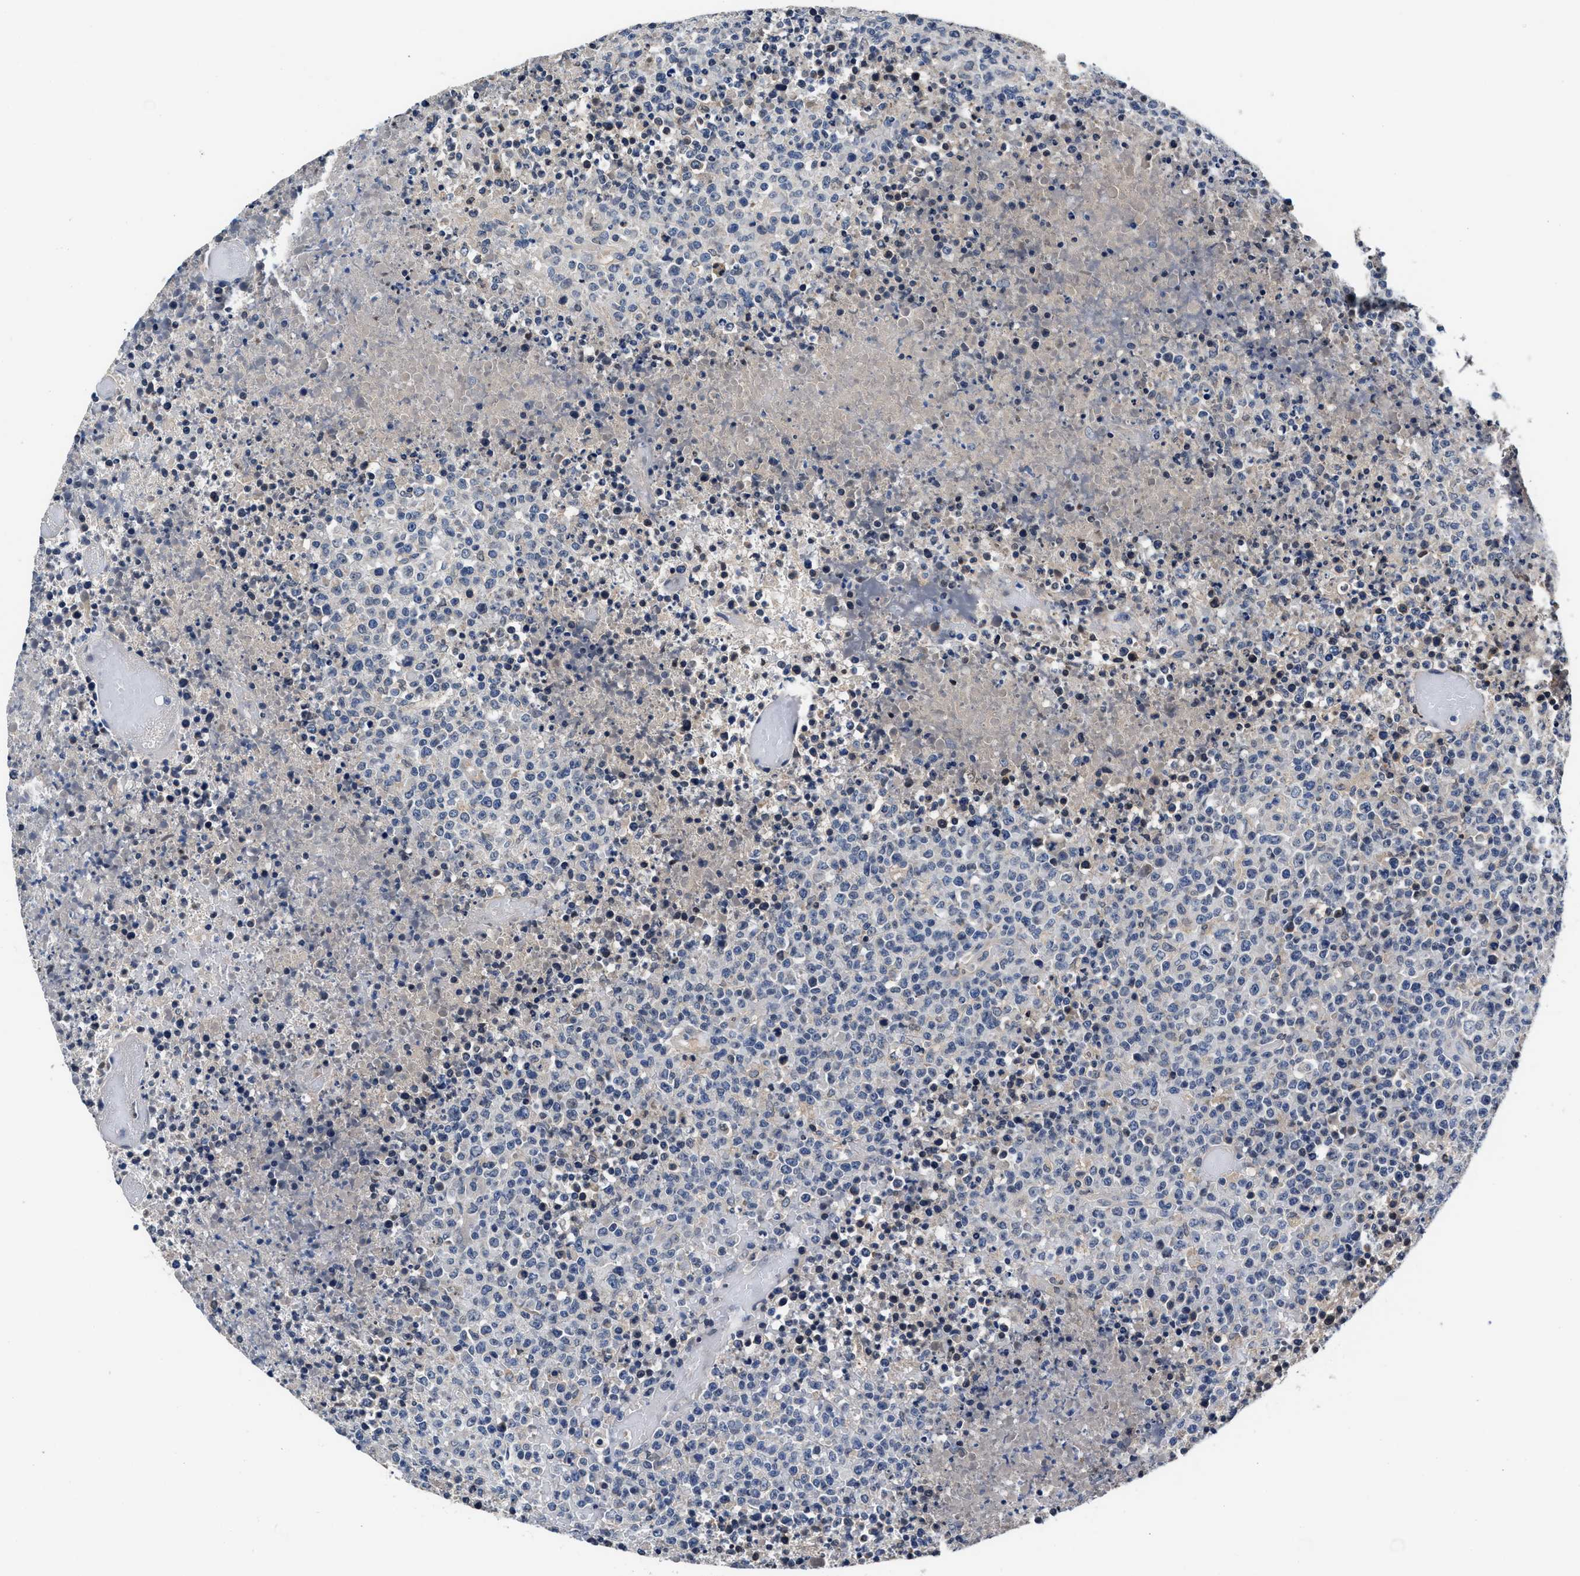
{"staining": {"intensity": "negative", "quantity": "none", "location": "none"}, "tissue": "lymphoma", "cell_type": "Tumor cells", "image_type": "cancer", "snomed": [{"axis": "morphology", "description": "Malignant lymphoma, non-Hodgkin's type, High grade"}, {"axis": "topography", "description": "Lymph node"}], "caption": "Tumor cells are negative for brown protein staining in high-grade malignant lymphoma, non-Hodgkin's type.", "gene": "MYH3", "patient": {"sex": "male", "age": 13}}